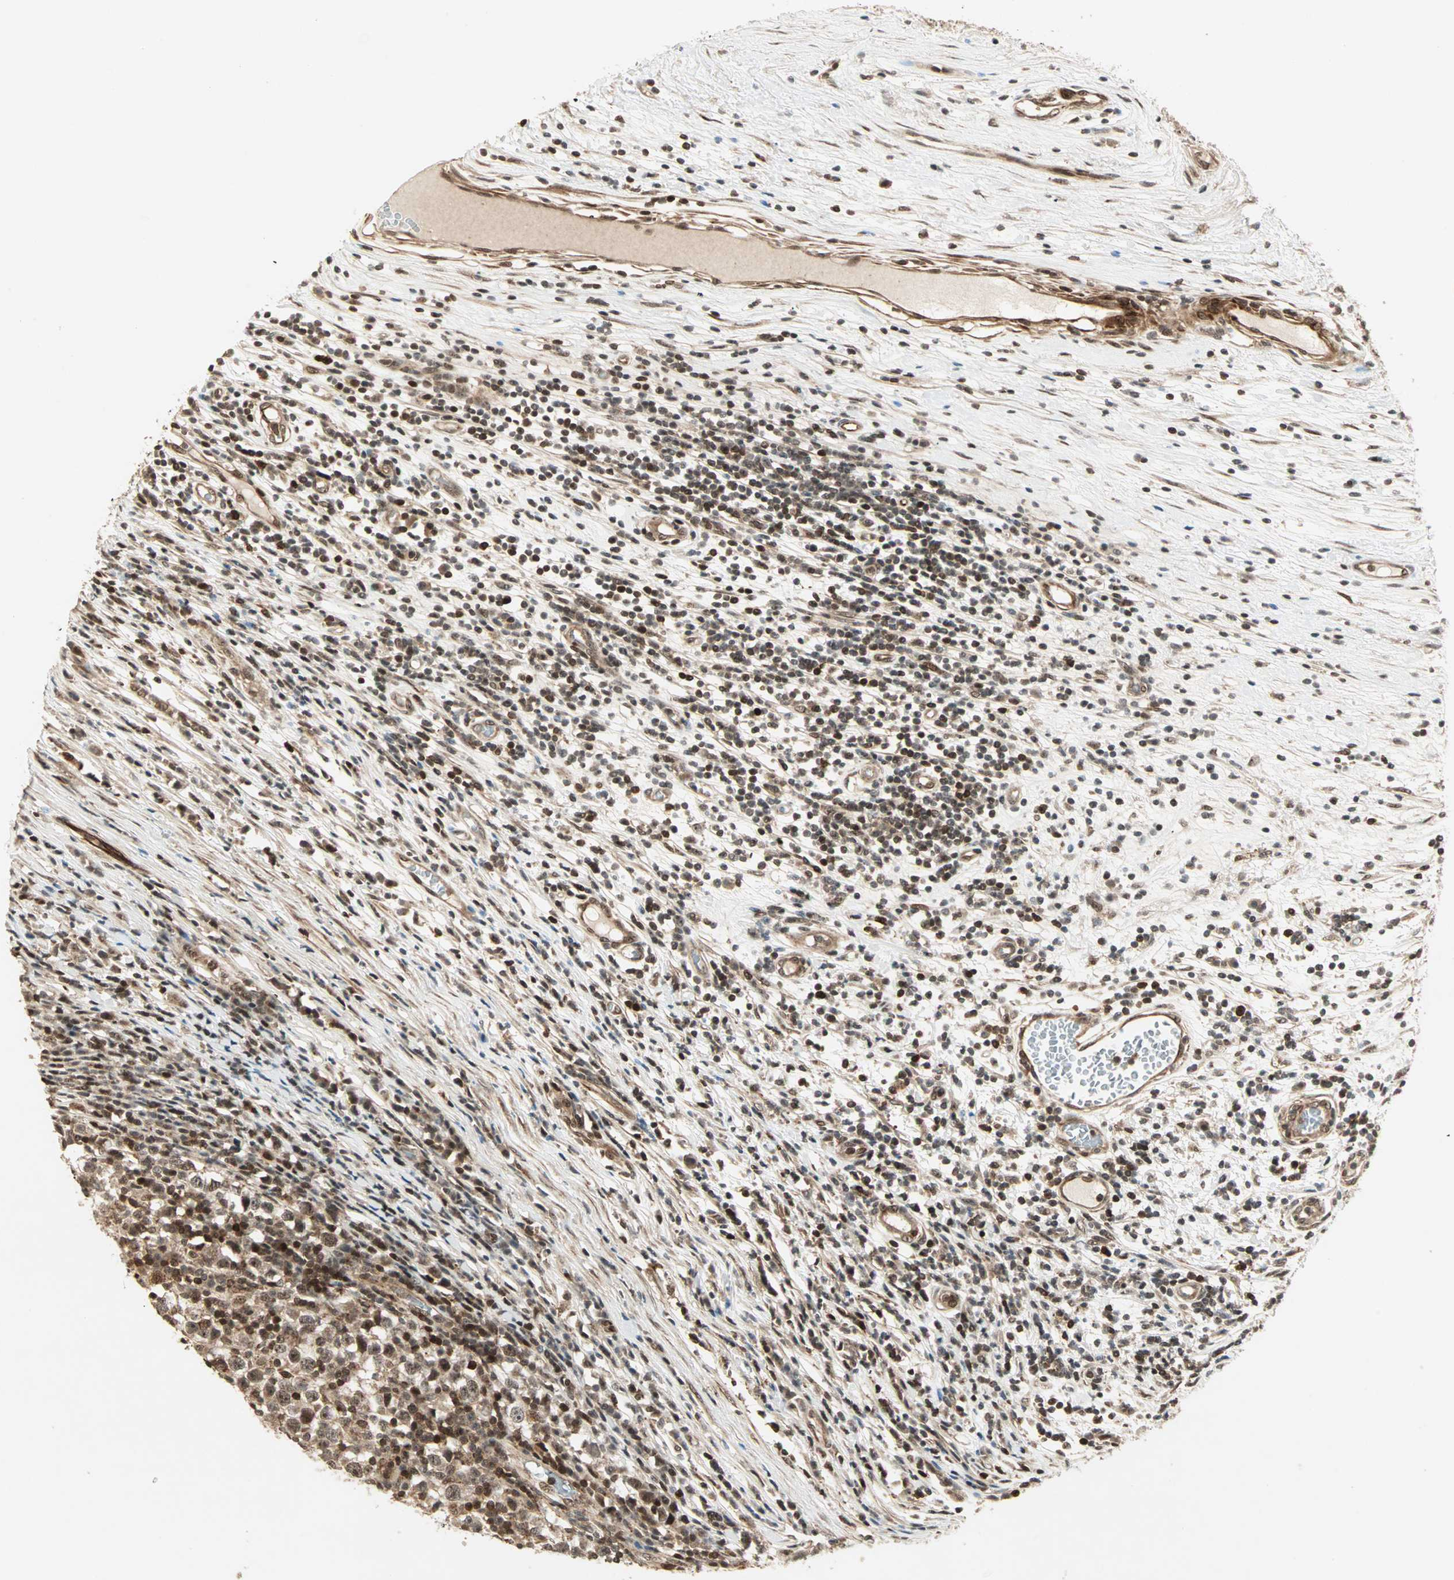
{"staining": {"intensity": "moderate", "quantity": ">75%", "location": "cytoplasmic/membranous,nuclear"}, "tissue": "testis cancer", "cell_type": "Tumor cells", "image_type": "cancer", "snomed": [{"axis": "morphology", "description": "Seminoma, NOS"}, {"axis": "topography", "description": "Testis"}], "caption": "Protein staining exhibits moderate cytoplasmic/membranous and nuclear staining in approximately >75% of tumor cells in seminoma (testis). Nuclei are stained in blue.", "gene": "ZBED9", "patient": {"sex": "male", "age": 65}}